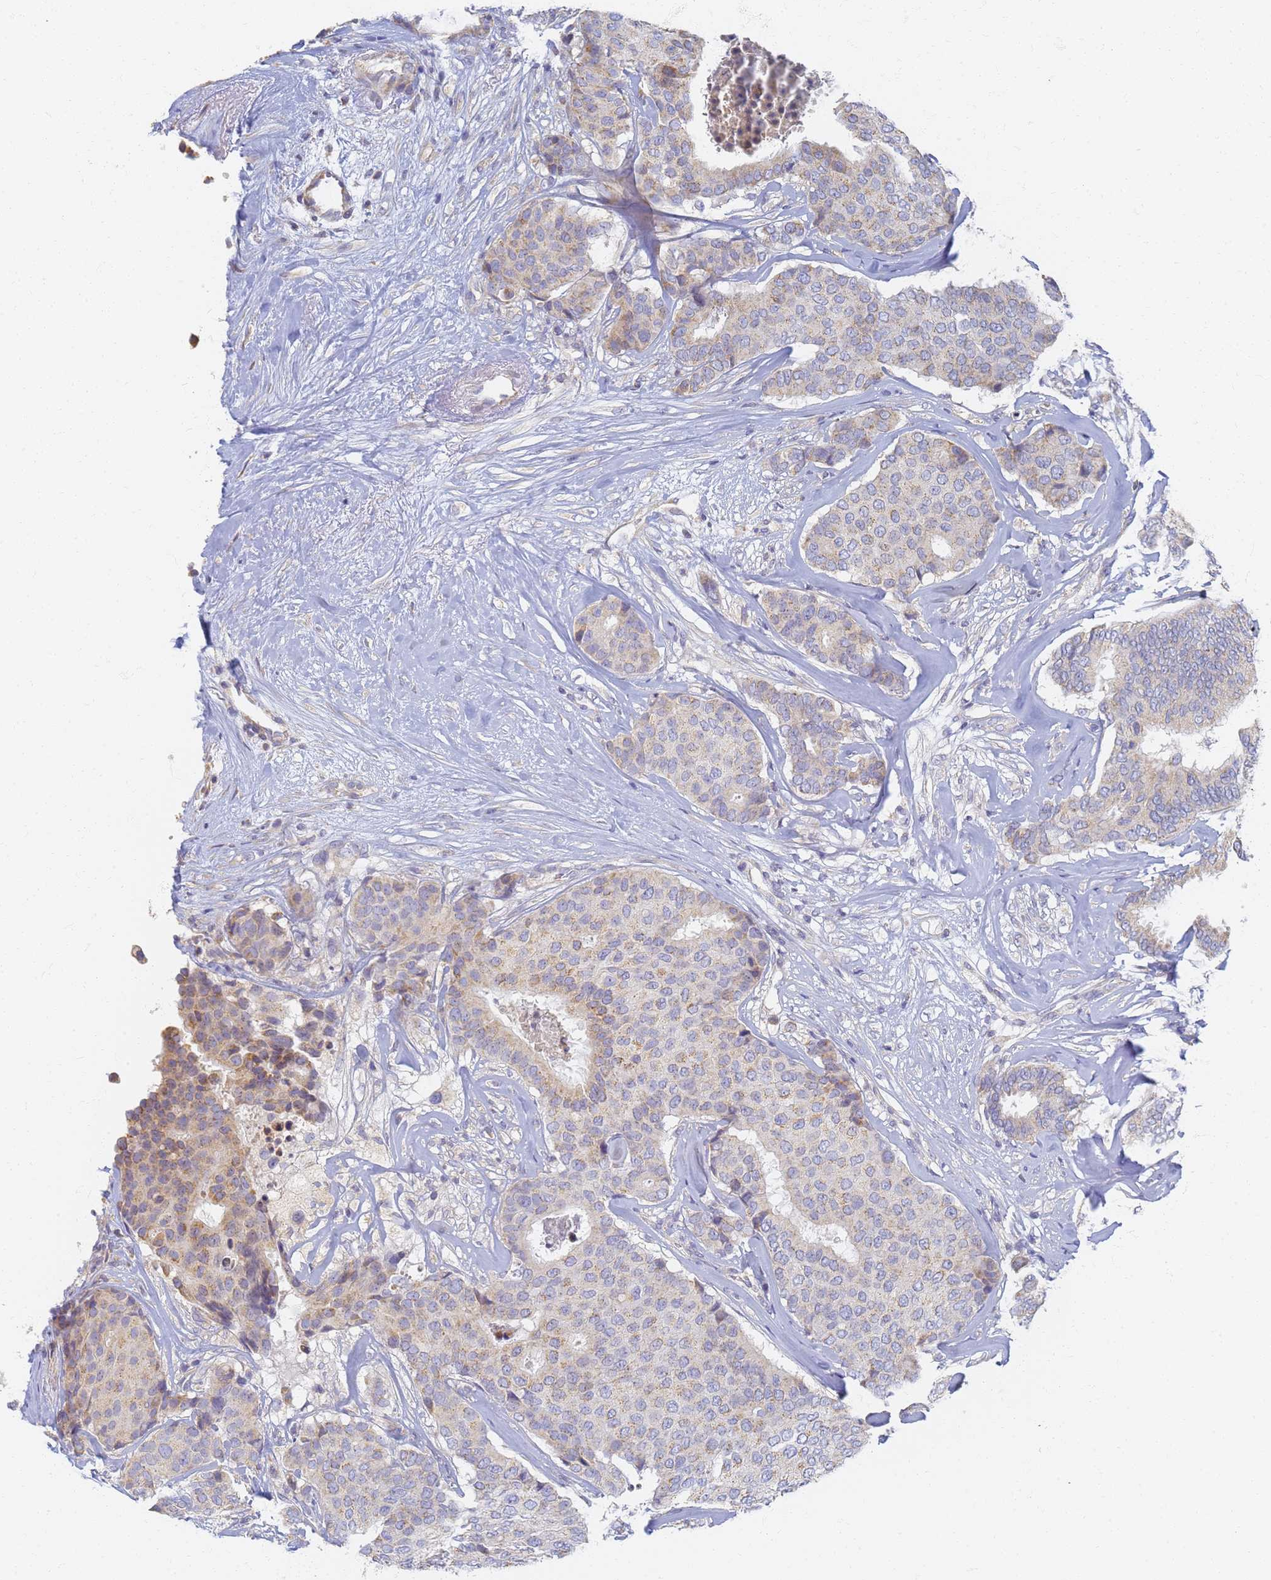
{"staining": {"intensity": "weak", "quantity": "25%-75%", "location": "cytoplasmic/membranous"}, "tissue": "breast cancer", "cell_type": "Tumor cells", "image_type": "cancer", "snomed": [{"axis": "morphology", "description": "Duct carcinoma"}, {"axis": "topography", "description": "Breast"}], "caption": "Protein positivity by immunohistochemistry displays weak cytoplasmic/membranous positivity in approximately 25%-75% of tumor cells in invasive ductal carcinoma (breast).", "gene": "UTP23", "patient": {"sex": "female", "age": 75}}